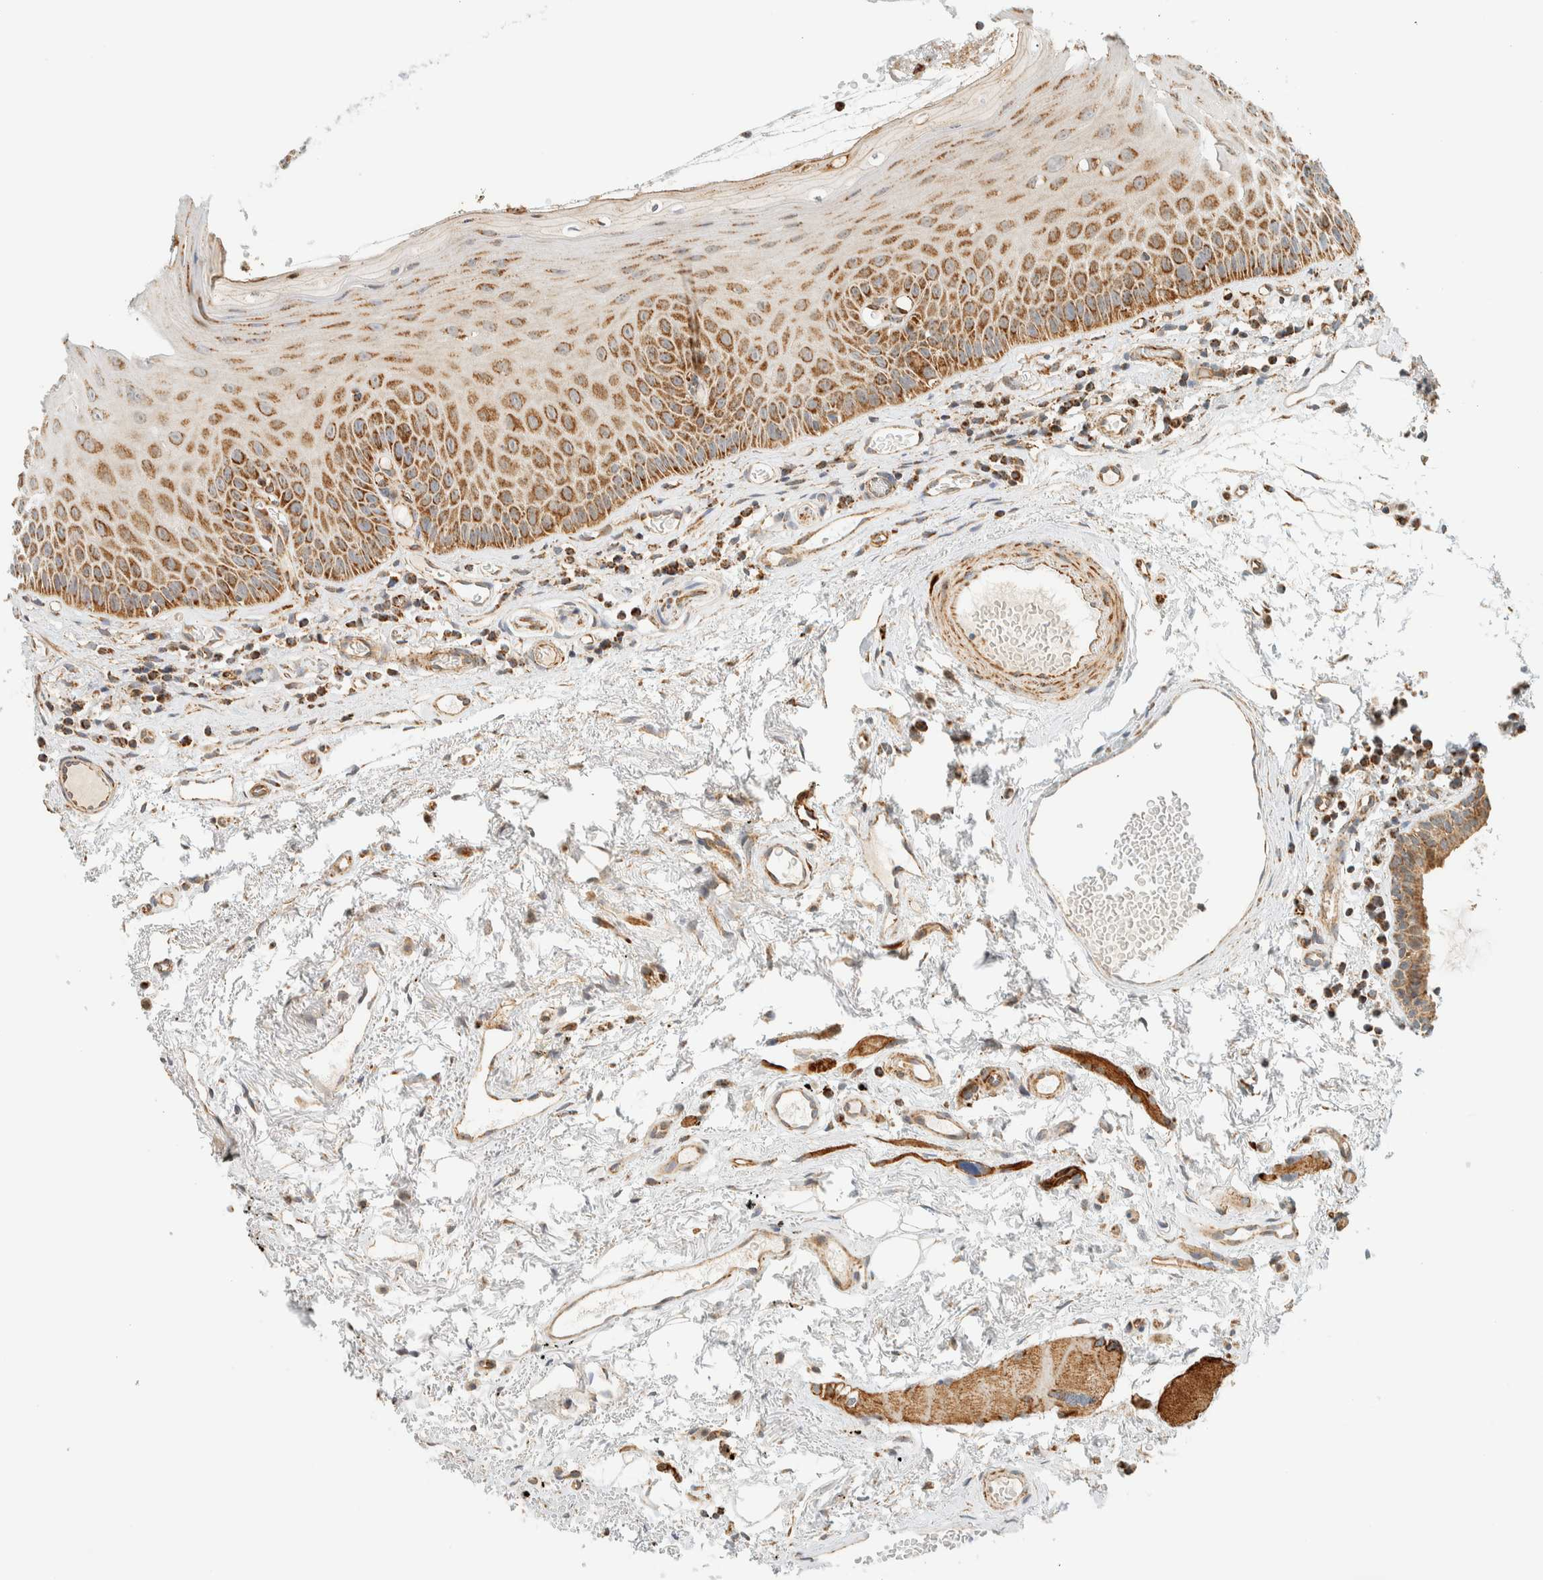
{"staining": {"intensity": "moderate", "quantity": ">75%", "location": "cytoplasmic/membranous"}, "tissue": "oral mucosa", "cell_type": "Squamous epithelial cells", "image_type": "normal", "snomed": [{"axis": "morphology", "description": "Normal tissue, NOS"}, {"axis": "topography", "description": "Skeletal muscle"}, {"axis": "topography", "description": "Oral tissue"}, {"axis": "topography", "description": "Peripheral nerve tissue"}], "caption": "Immunohistochemistry (IHC) staining of benign oral mucosa, which exhibits medium levels of moderate cytoplasmic/membranous staining in about >75% of squamous epithelial cells indicating moderate cytoplasmic/membranous protein staining. The staining was performed using DAB (brown) for protein detection and nuclei were counterstained in hematoxylin (blue).", "gene": "KIFAP3", "patient": {"sex": "female", "age": 84}}